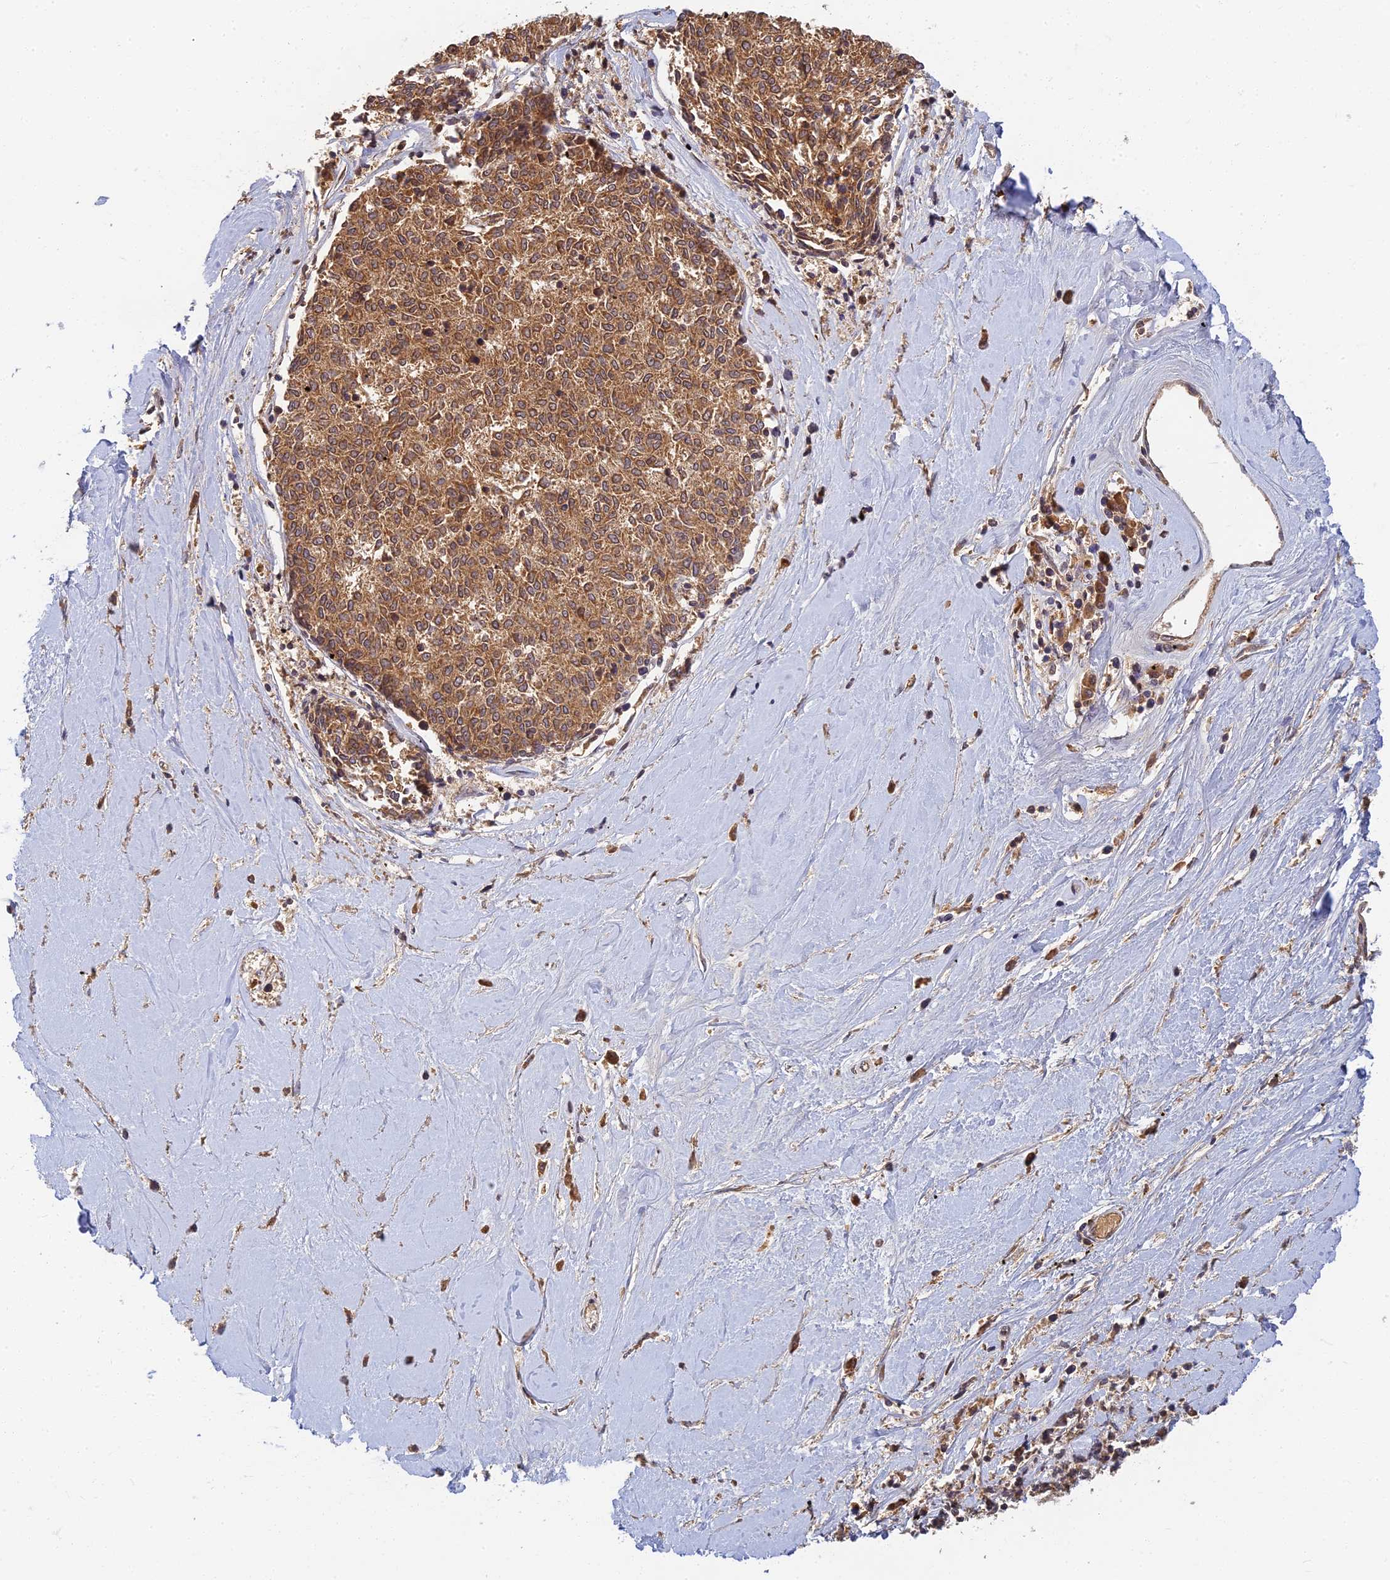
{"staining": {"intensity": "moderate", "quantity": ">75%", "location": "cytoplasmic/membranous"}, "tissue": "melanoma", "cell_type": "Tumor cells", "image_type": "cancer", "snomed": [{"axis": "morphology", "description": "Malignant melanoma, NOS"}, {"axis": "topography", "description": "Skin"}], "caption": "Malignant melanoma stained with immunohistochemistry (IHC) shows moderate cytoplasmic/membranous positivity in approximately >75% of tumor cells.", "gene": "RGL3", "patient": {"sex": "female", "age": 72}}